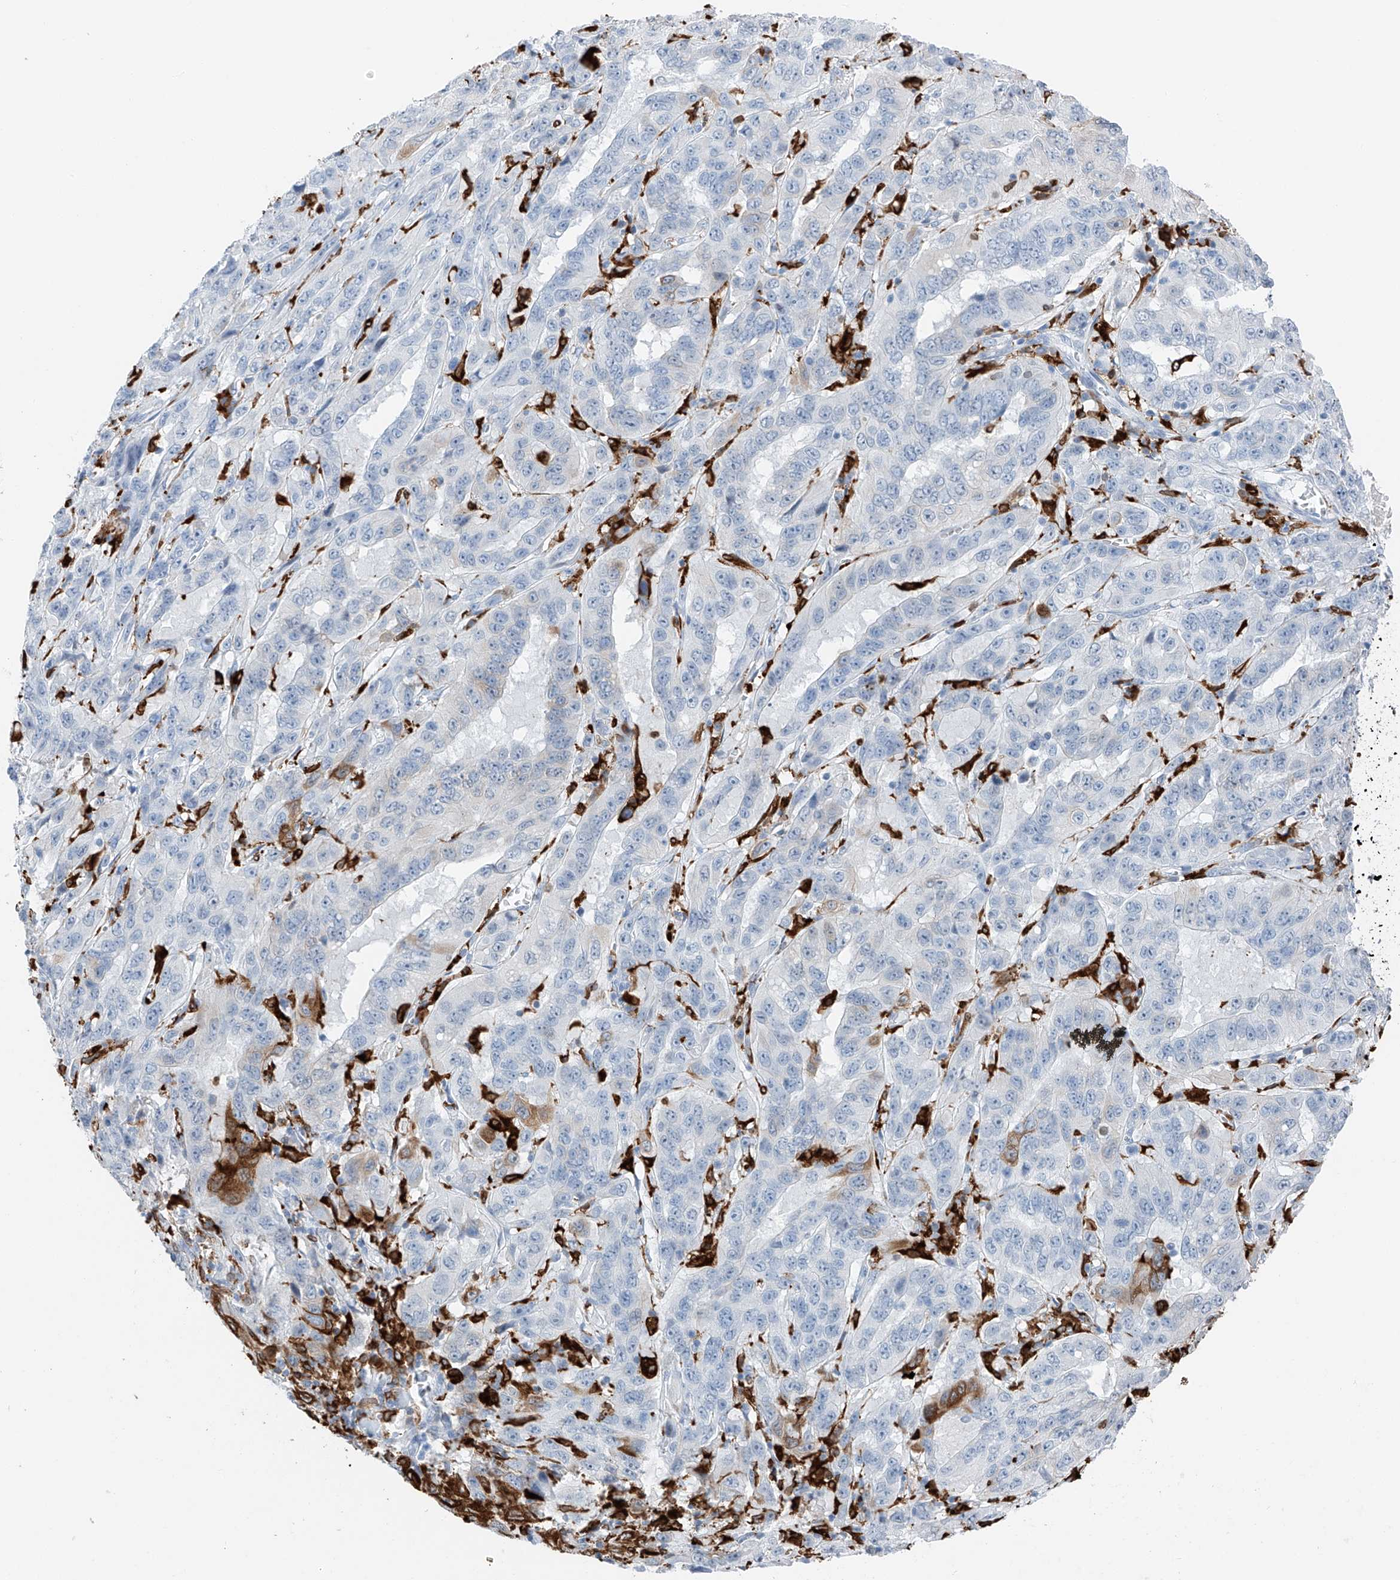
{"staining": {"intensity": "negative", "quantity": "none", "location": "none"}, "tissue": "pancreatic cancer", "cell_type": "Tumor cells", "image_type": "cancer", "snomed": [{"axis": "morphology", "description": "Adenocarcinoma, NOS"}, {"axis": "topography", "description": "Pancreas"}], "caption": "An image of human pancreatic cancer (adenocarcinoma) is negative for staining in tumor cells.", "gene": "TBXAS1", "patient": {"sex": "male", "age": 63}}